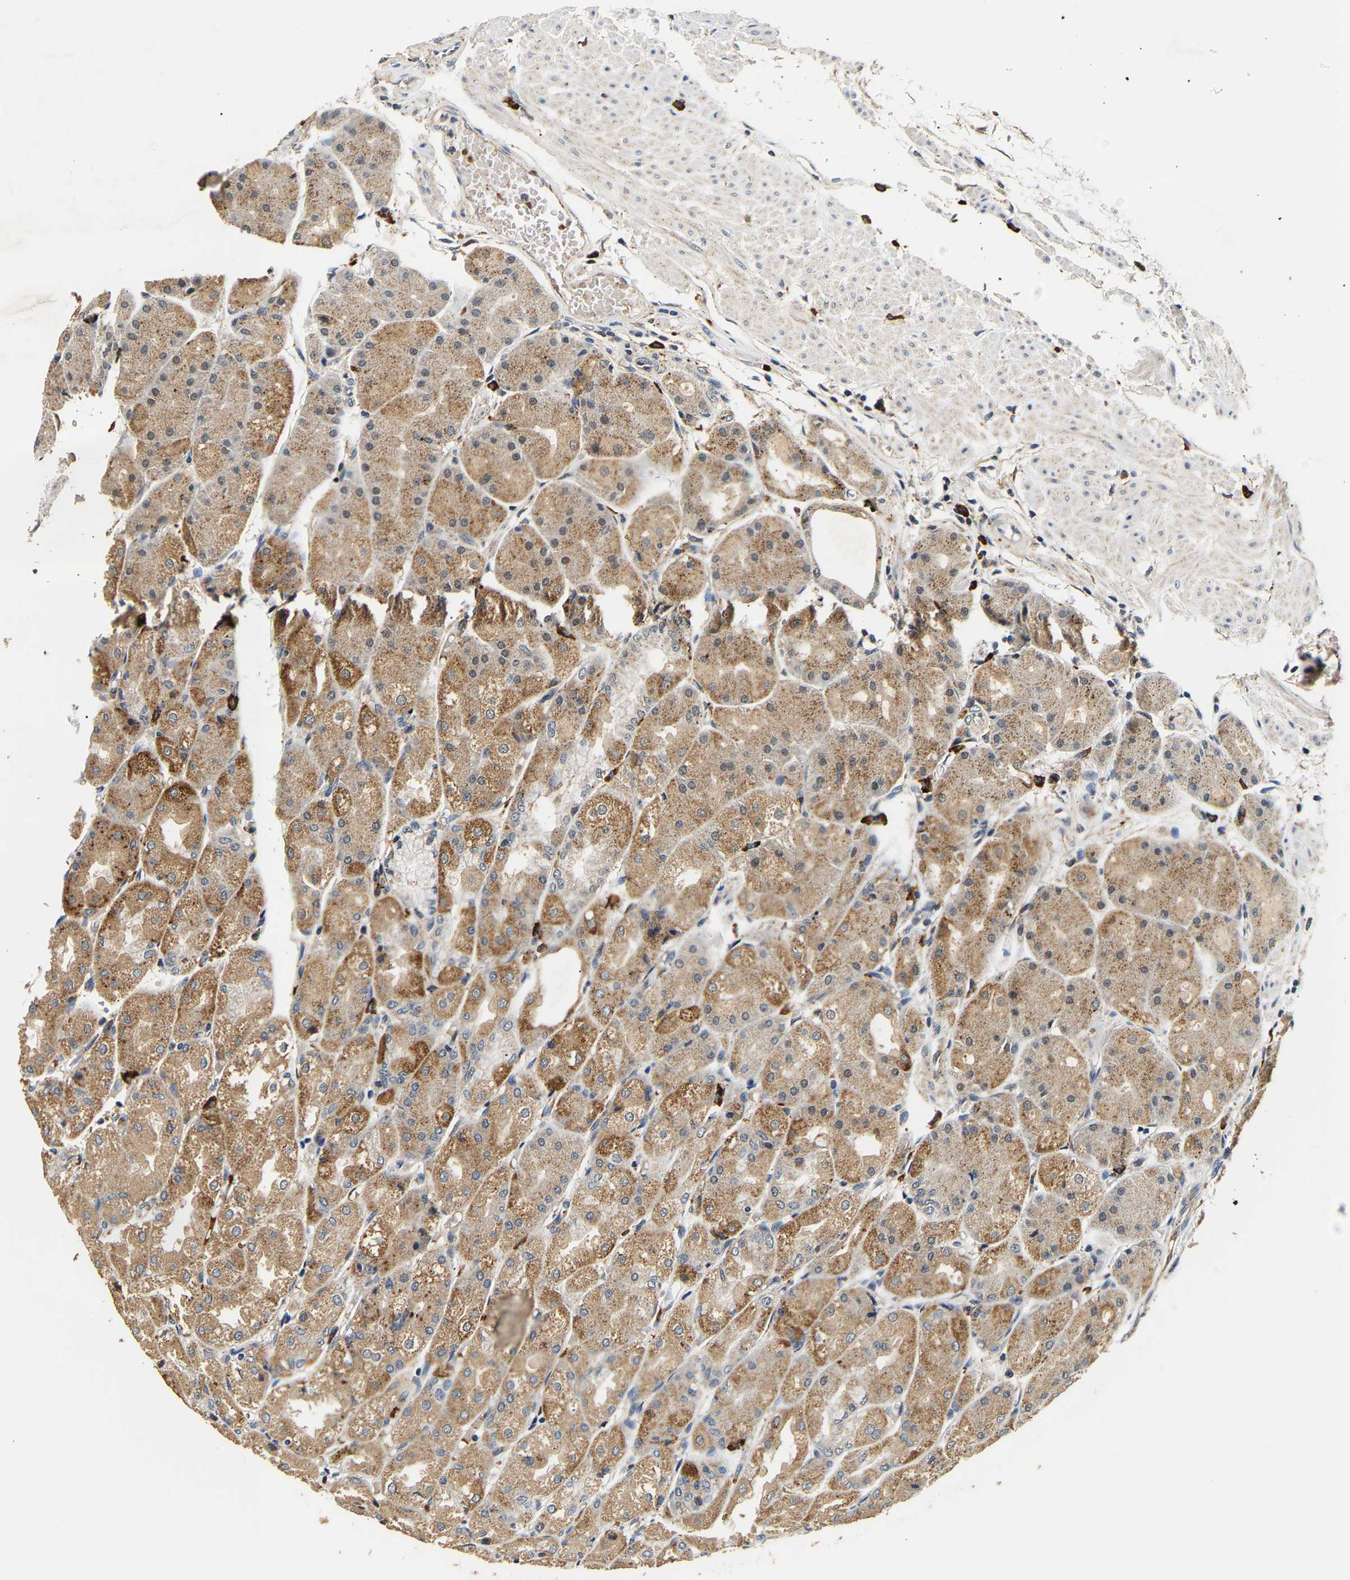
{"staining": {"intensity": "moderate", "quantity": ">75%", "location": "cytoplasmic/membranous"}, "tissue": "stomach", "cell_type": "Glandular cells", "image_type": "normal", "snomed": [{"axis": "morphology", "description": "Normal tissue, NOS"}, {"axis": "topography", "description": "Stomach, upper"}], "caption": "IHC (DAB) staining of normal stomach demonstrates moderate cytoplasmic/membranous protein staining in about >75% of glandular cells. (IHC, brightfield microscopy, high magnification).", "gene": "SMU1", "patient": {"sex": "male", "age": 72}}